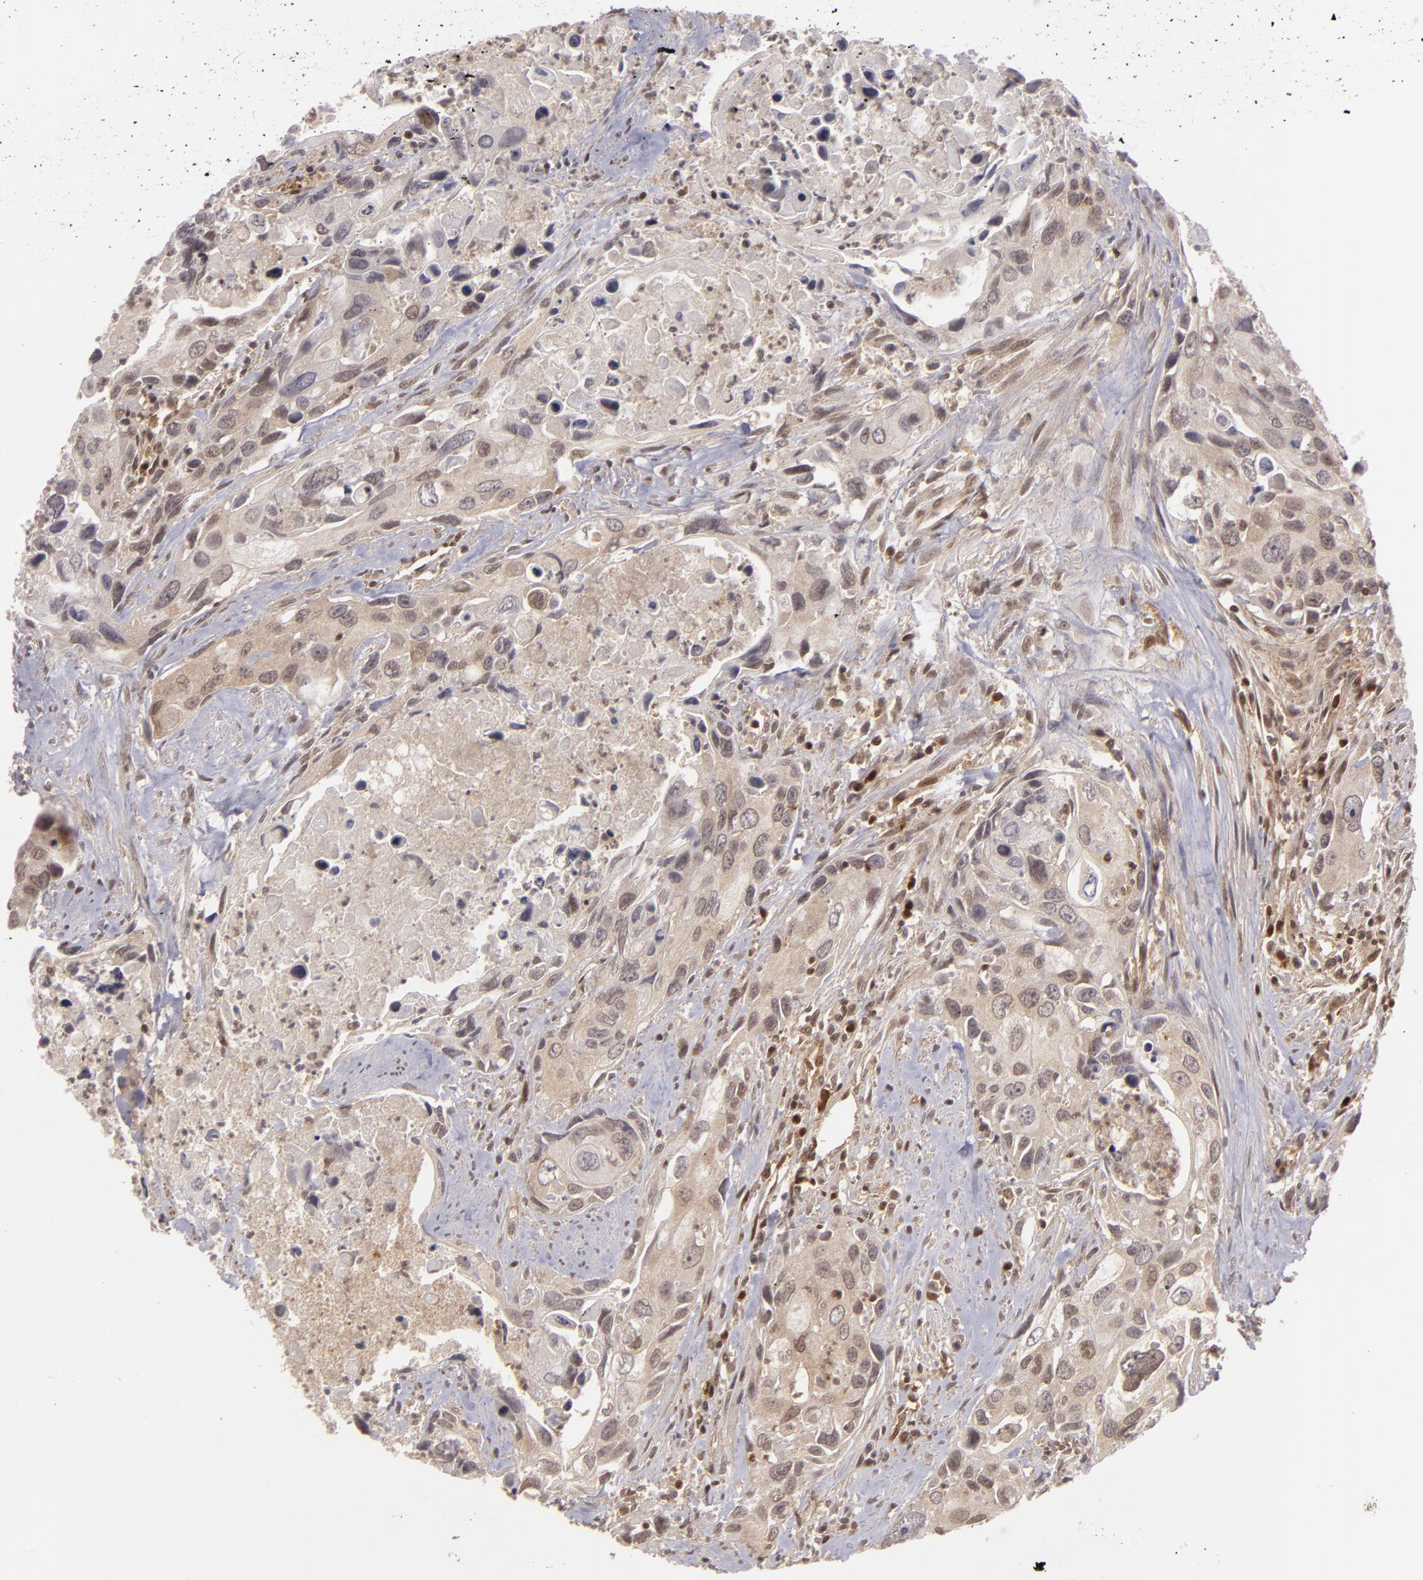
{"staining": {"intensity": "weak", "quantity": "25%-75%", "location": "cytoplasmic/membranous"}, "tissue": "urothelial cancer", "cell_type": "Tumor cells", "image_type": "cancer", "snomed": [{"axis": "morphology", "description": "Urothelial carcinoma, High grade"}, {"axis": "topography", "description": "Urinary bladder"}], "caption": "Urothelial cancer was stained to show a protein in brown. There is low levels of weak cytoplasmic/membranous staining in approximately 25%-75% of tumor cells.", "gene": "ZBTB33", "patient": {"sex": "male", "age": 71}}